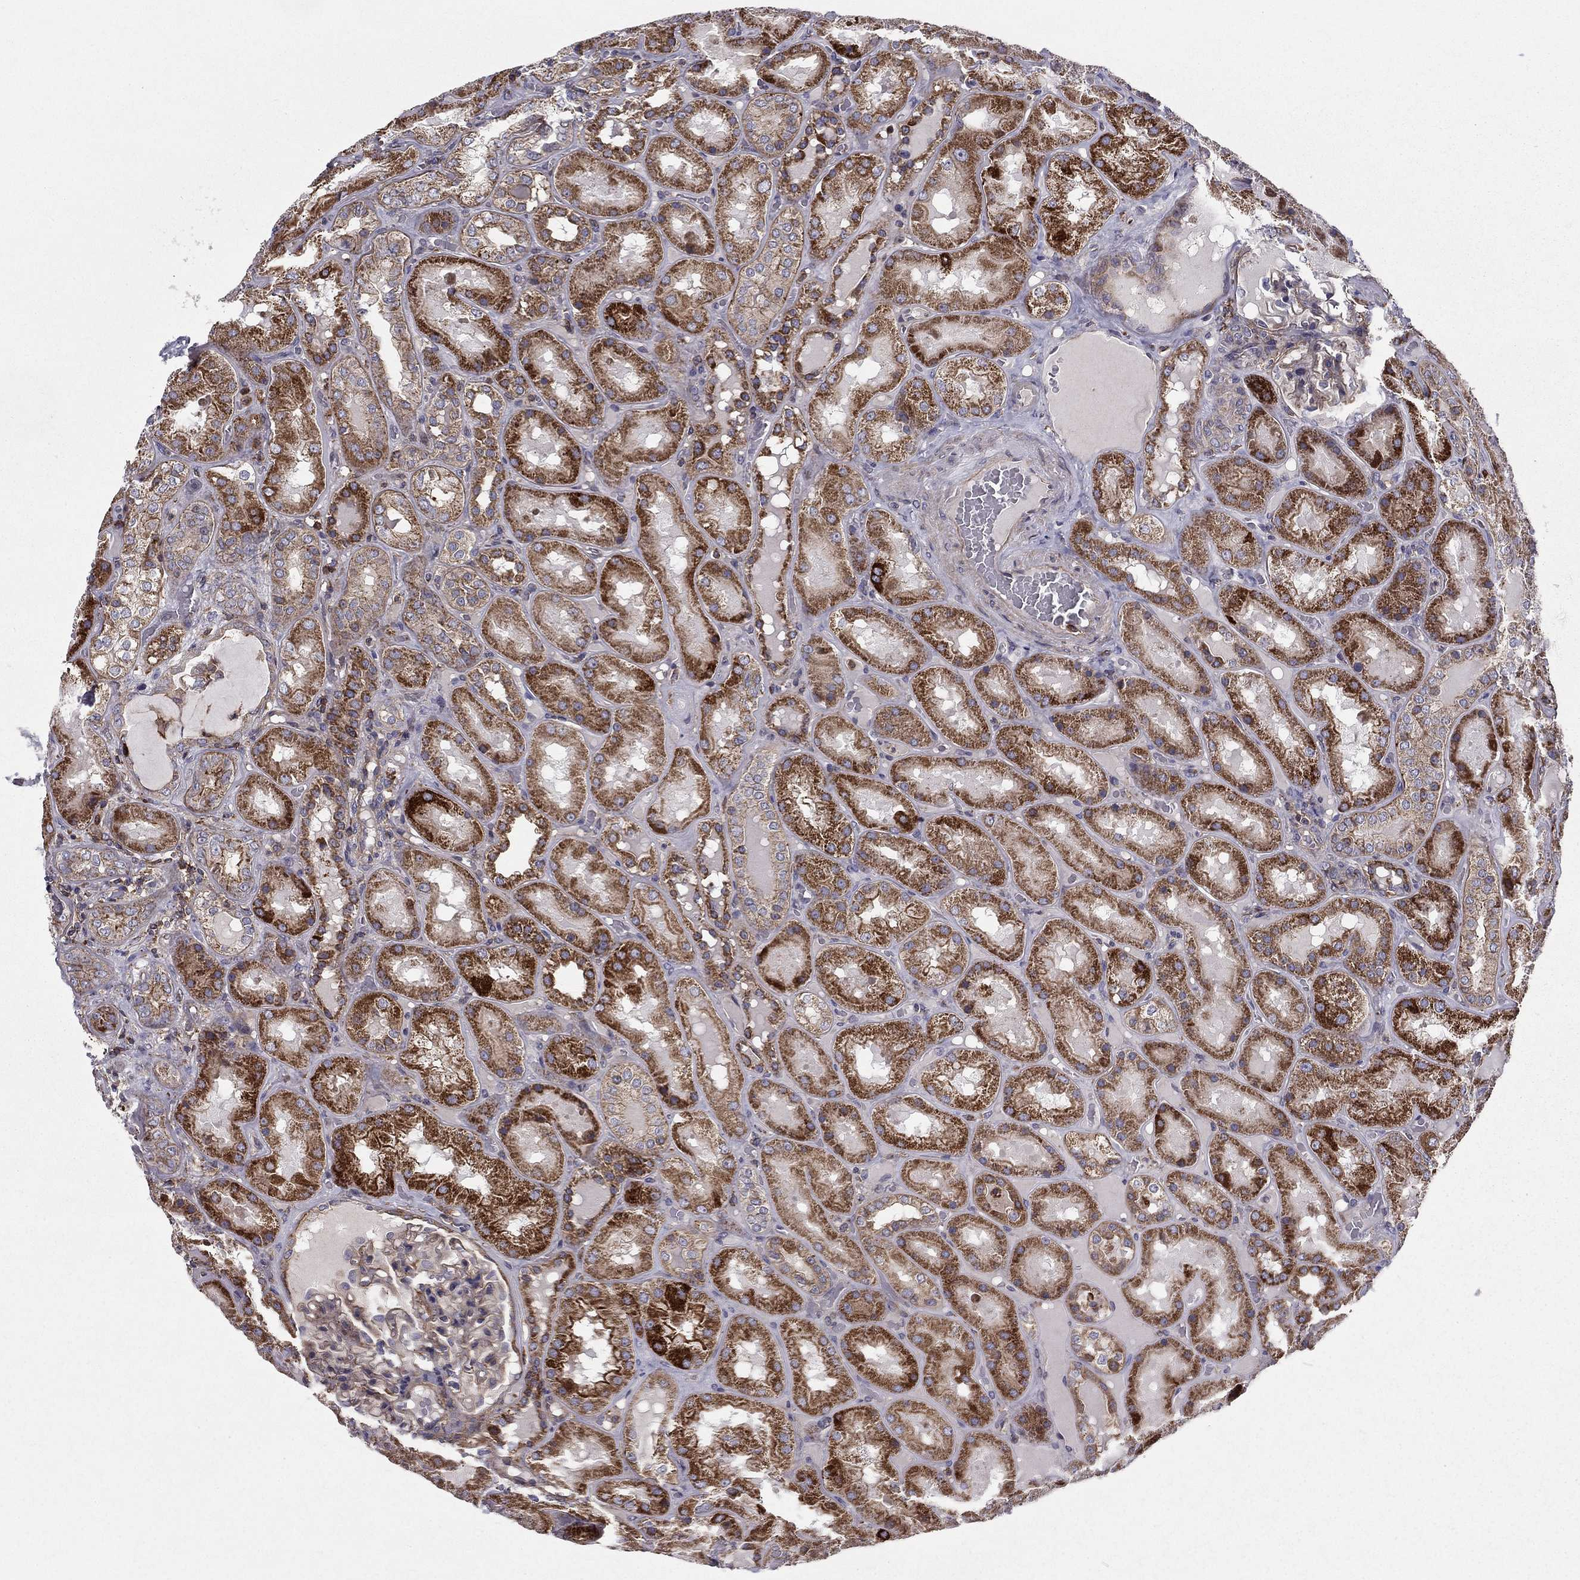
{"staining": {"intensity": "weak", "quantity": "25%-75%", "location": "cytoplasmic/membranous"}, "tissue": "kidney", "cell_type": "Cells in glomeruli", "image_type": "normal", "snomed": [{"axis": "morphology", "description": "Normal tissue, NOS"}, {"axis": "topography", "description": "Kidney"}], "caption": "Immunohistochemical staining of normal kidney shows weak cytoplasmic/membranous protein staining in approximately 25%-75% of cells in glomeruli. (brown staining indicates protein expression, while blue staining denotes nuclei).", "gene": "ALG6", "patient": {"sex": "male", "age": 73}}